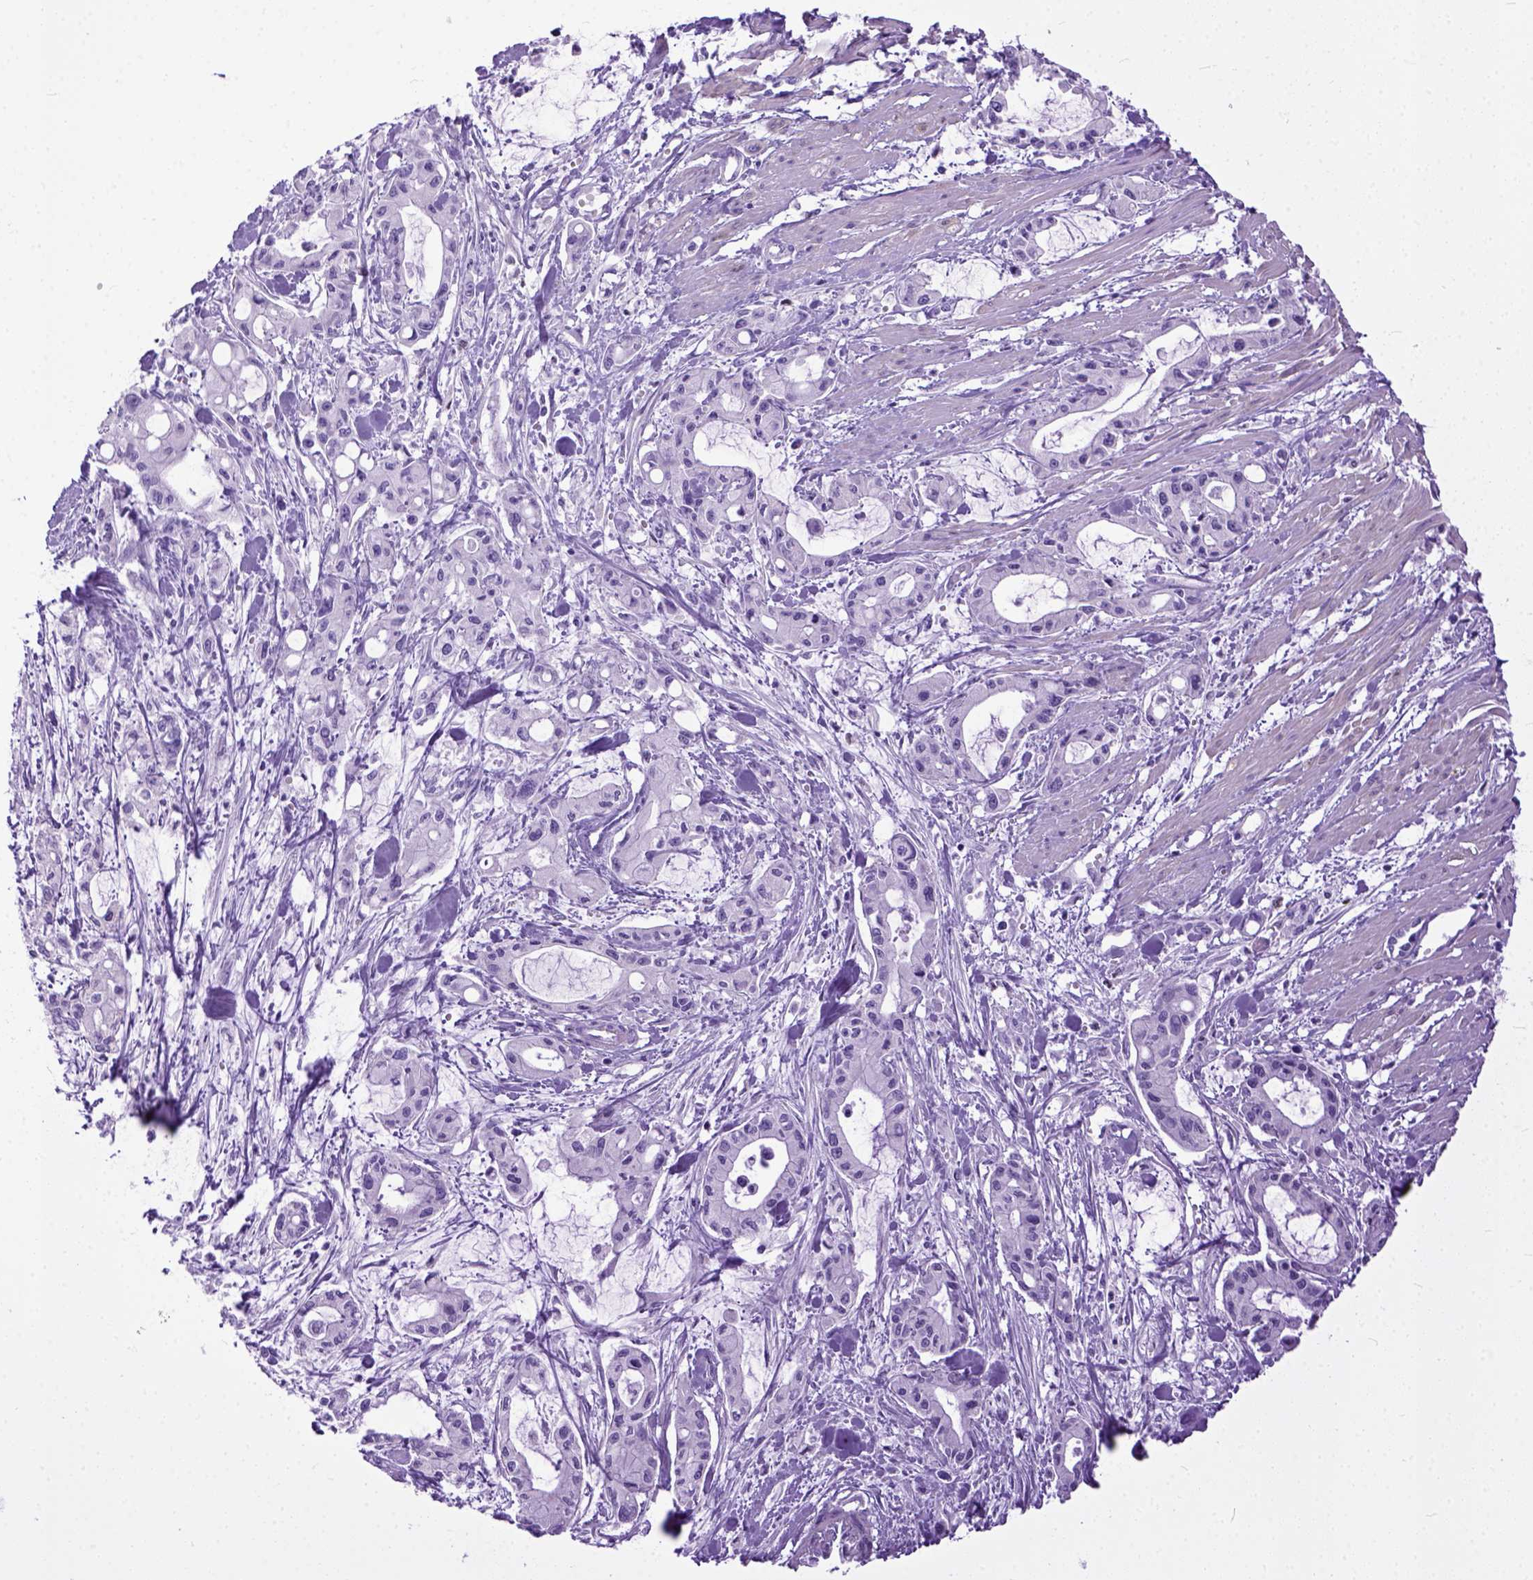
{"staining": {"intensity": "negative", "quantity": "none", "location": "none"}, "tissue": "pancreatic cancer", "cell_type": "Tumor cells", "image_type": "cancer", "snomed": [{"axis": "morphology", "description": "Adenocarcinoma, NOS"}, {"axis": "topography", "description": "Pancreas"}], "caption": "Tumor cells show no significant protein staining in pancreatic cancer (adenocarcinoma).", "gene": "CRB1", "patient": {"sex": "male", "age": 48}}